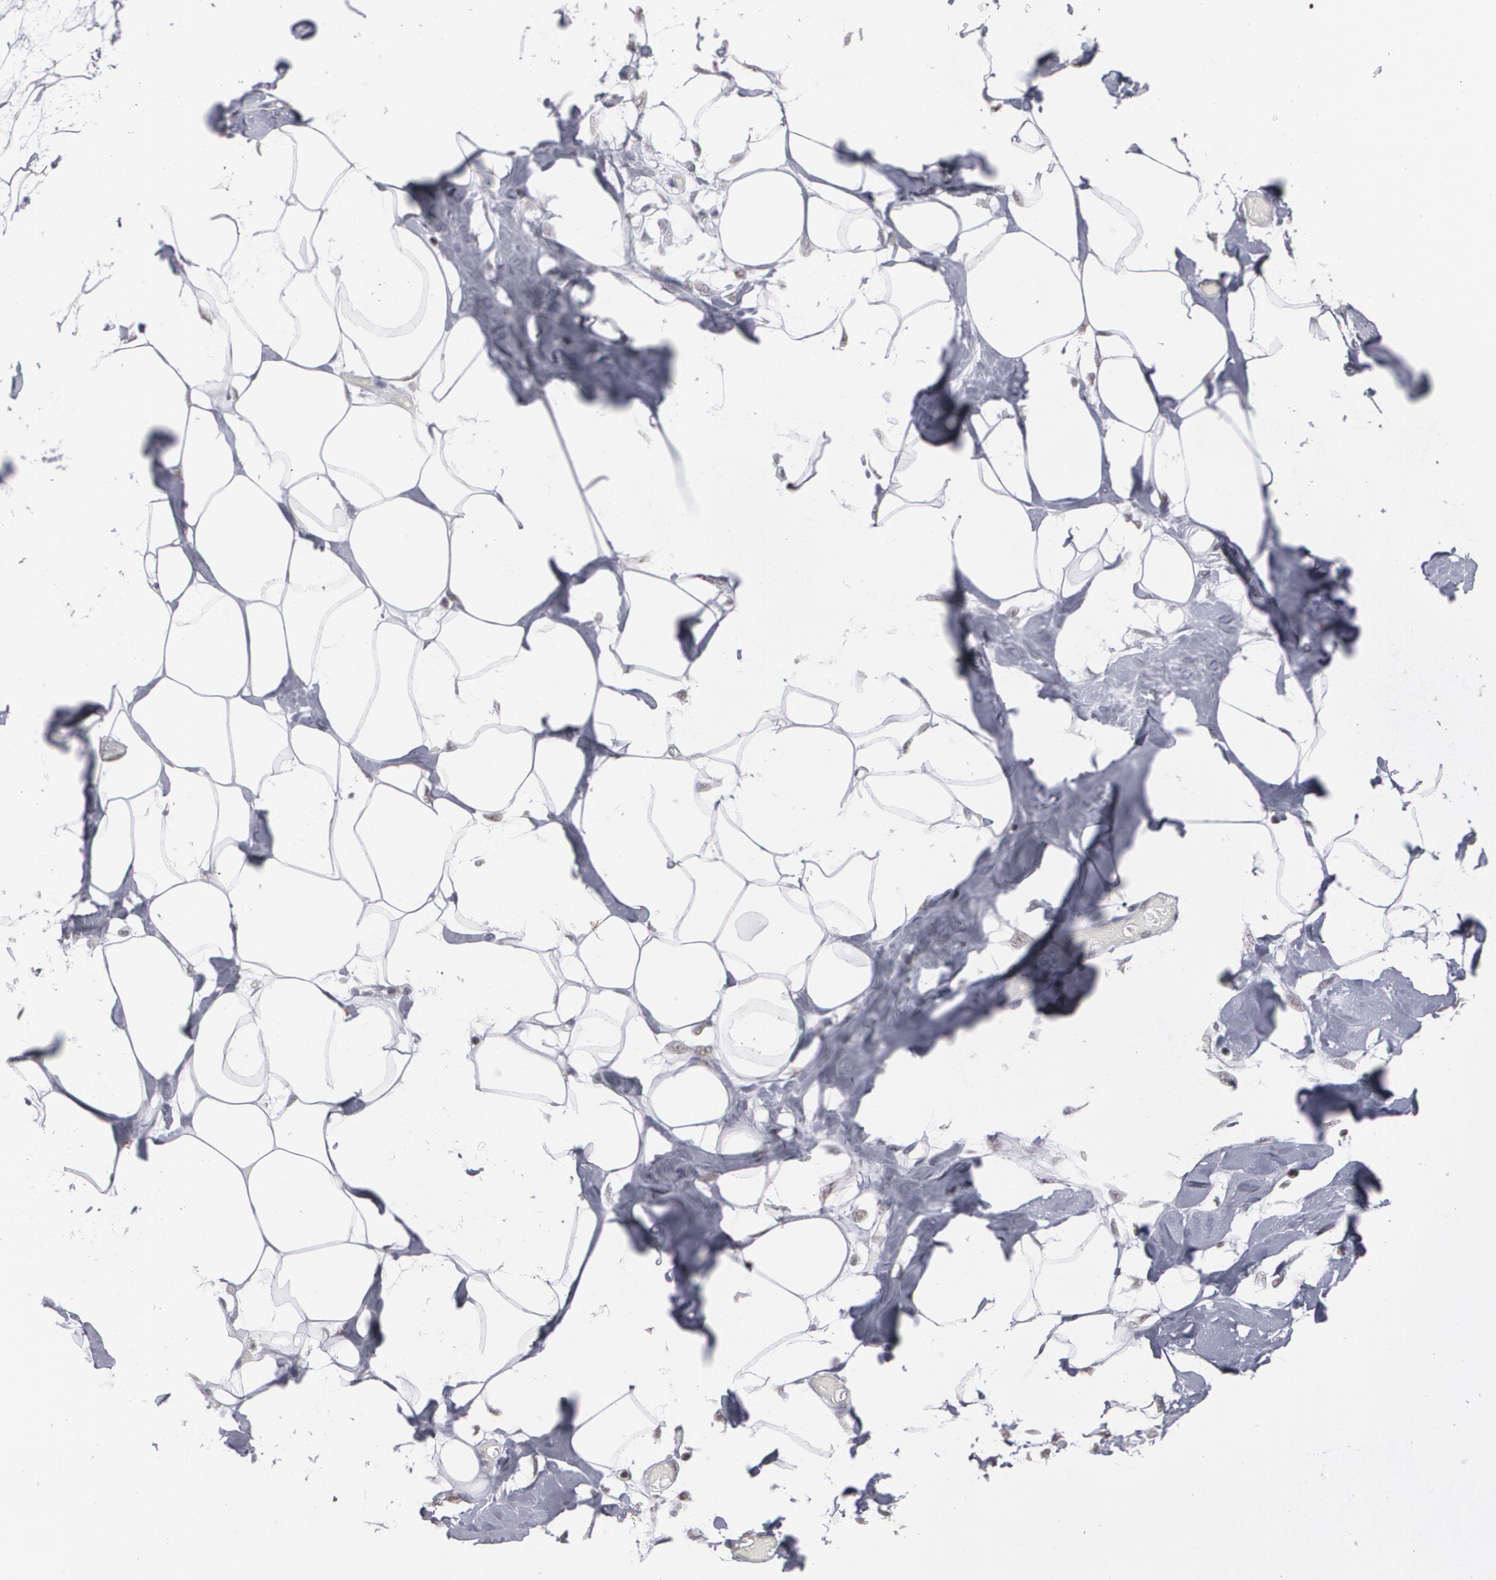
{"staining": {"intensity": "weak", "quantity": "25%-75%", "location": "nuclear"}, "tissue": "breast", "cell_type": "Adipocytes", "image_type": "normal", "snomed": [{"axis": "morphology", "description": "Normal tissue, NOS"}, {"axis": "morphology", "description": "Fibrosis, NOS"}, {"axis": "topography", "description": "Breast"}], "caption": "Immunohistochemistry (IHC) (DAB (3,3'-diaminobenzidine)) staining of unremarkable human breast displays weak nuclear protein expression in approximately 25%-75% of adipocytes.", "gene": "MCL1", "patient": {"sex": "female", "age": 39}}